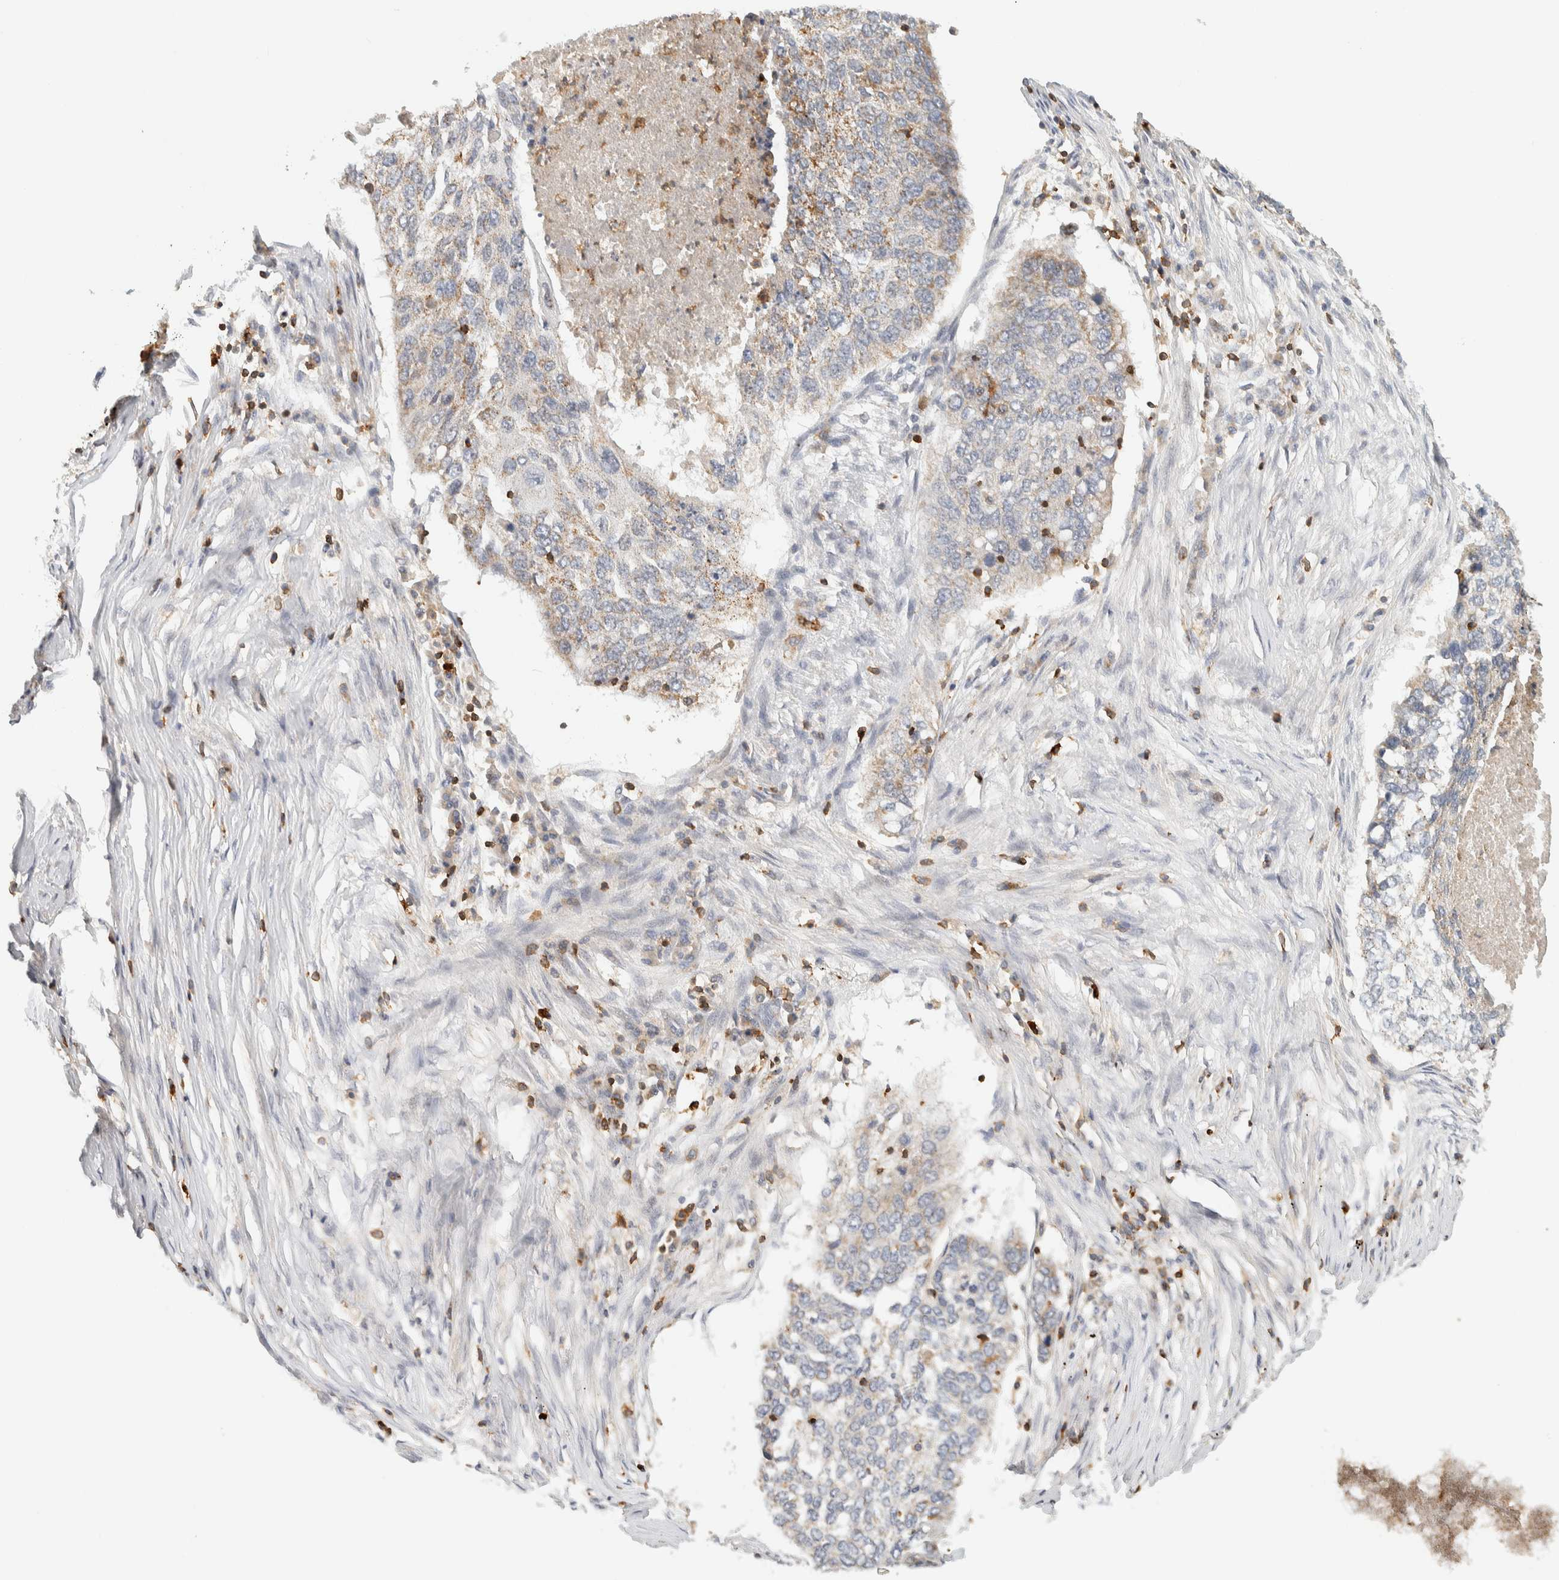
{"staining": {"intensity": "weak", "quantity": ">75%", "location": "cytoplasmic/membranous"}, "tissue": "lung cancer", "cell_type": "Tumor cells", "image_type": "cancer", "snomed": [{"axis": "morphology", "description": "Squamous cell carcinoma, NOS"}, {"axis": "topography", "description": "Lung"}], "caption": "High-power microscopy captured an IHC histopathology image of squamous cell carcinoma (lung), revealing weak cytoplasmic/membranous staining in about >75% of tumor cells.", "gene": "RUNDC1", "patient": {"sex": "female", "age": 63}}